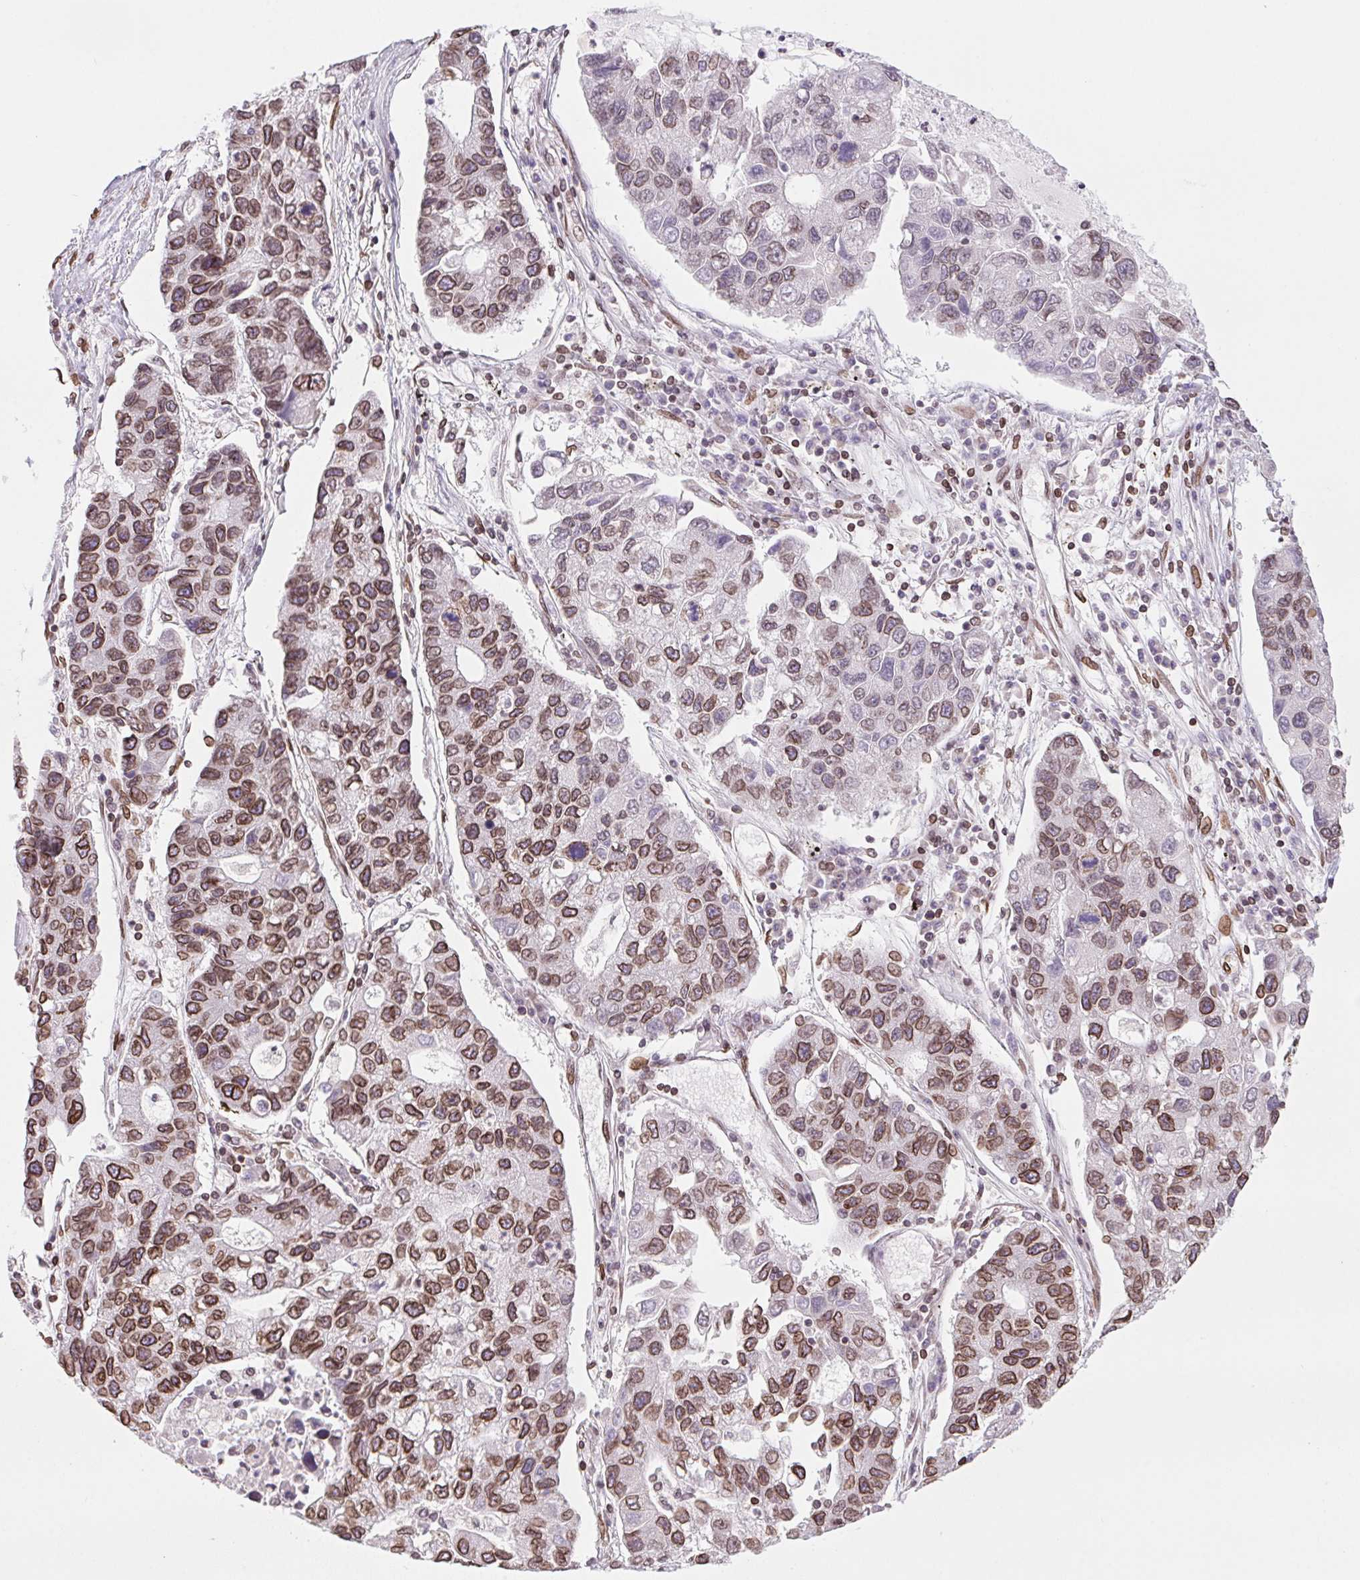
{"staining": {"intensity": "moderate", "quantity": ">75%", "location": "cytoplasmic/membranous,nuclear"}, "tissue": "lung cancer", "cell_type": "Tumor cells", "image_type": "cancer", "snomed": [{"axis": "morphology", "description": "Adenocarcinoma, NOS"}, {"axis": "topography", "description": "Bronchus"}, {"axis": "topography", "description": "Lung"}], "caption": "High-power microscopy captured an immunohistochemistry histopathology image of lung cancer, revealing moderate cytoplasmic/membranous and nuclear expression in approximately >75% of tumor cells. (DAB IHC, brown staining for protein, blue staining for nuclei).", "gene": "LMNB2", "patient": {"sex": "female", "age": 51}}